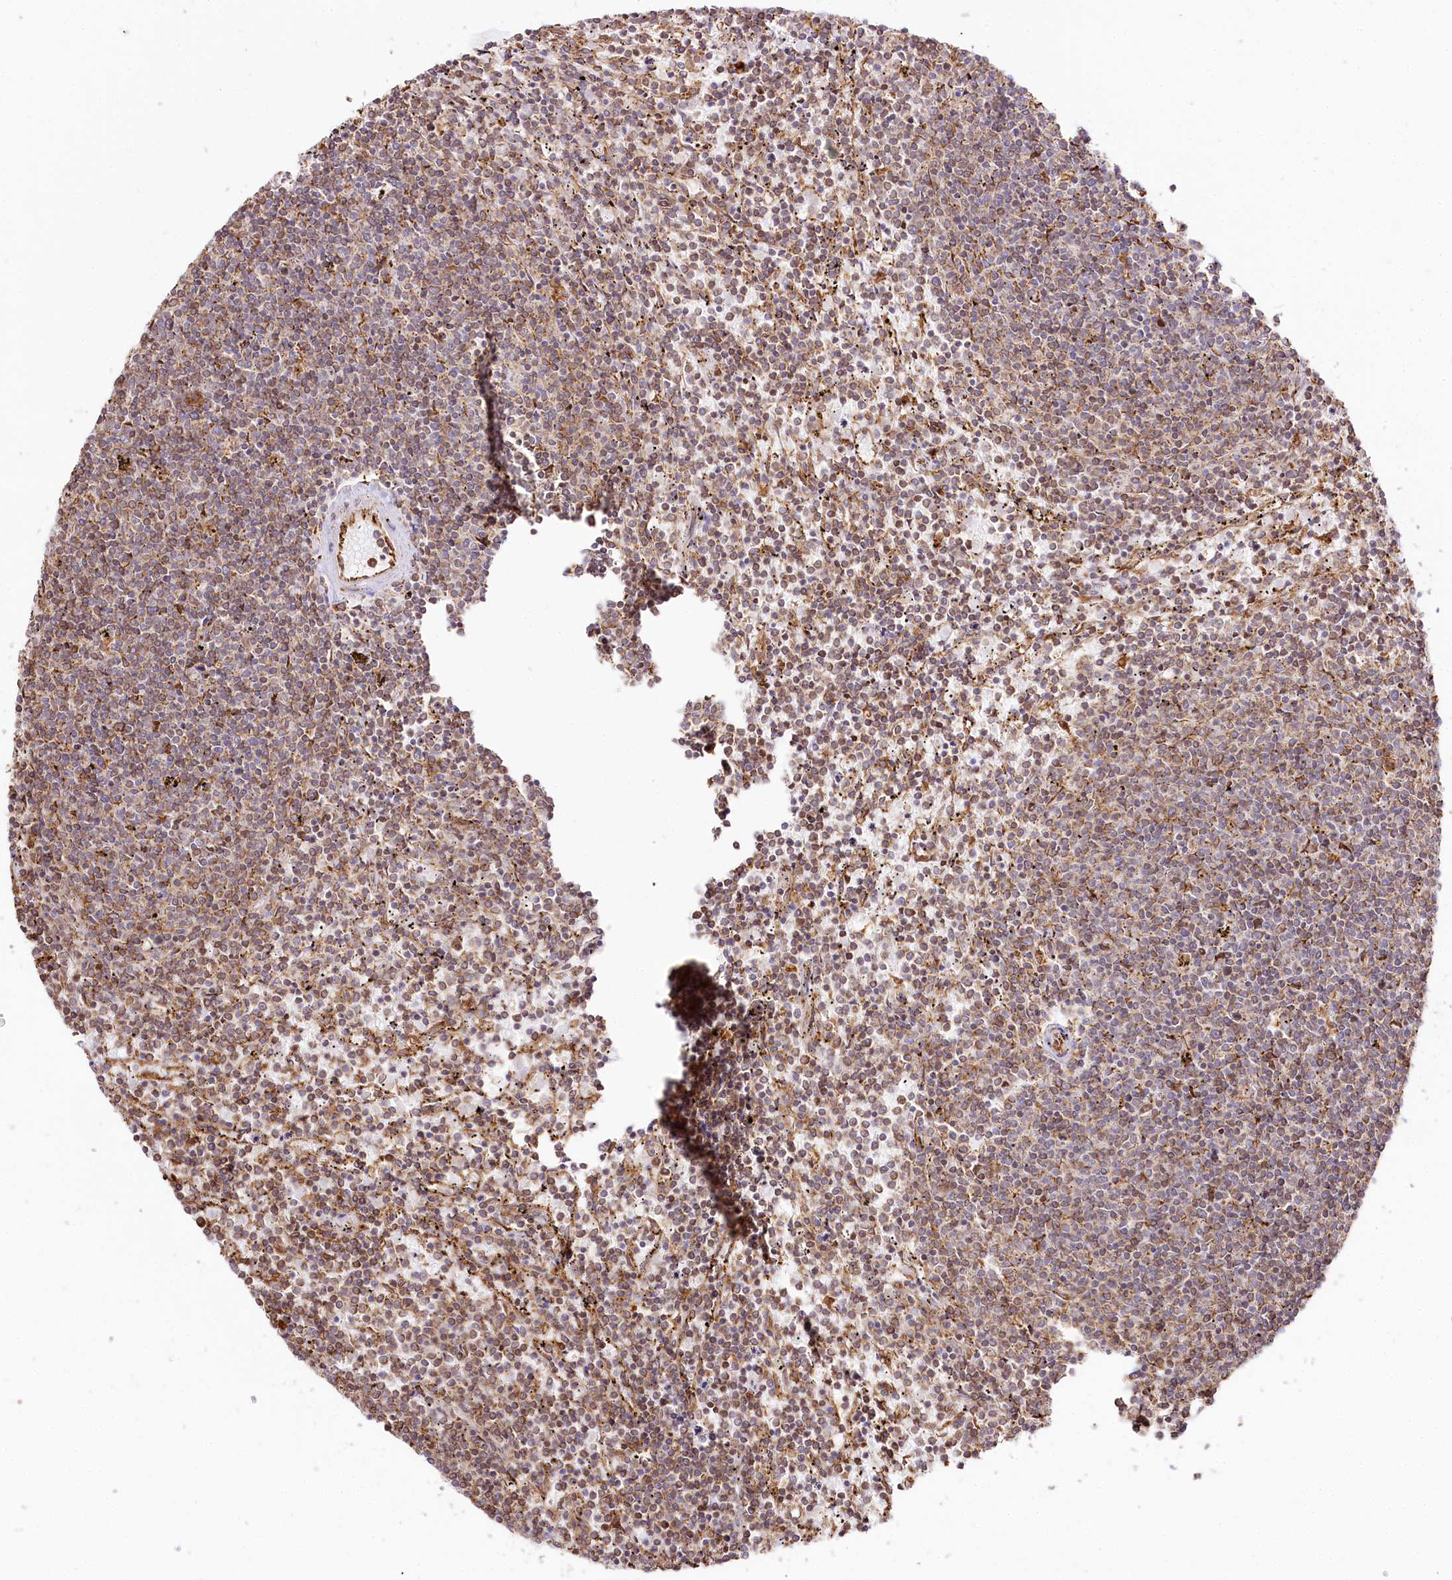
{"staining": {"intensity": "moderate", "quantity": ">75%", "location": "cytoplasmic/membranous"}, "tissue": "lymphoma", "cell_type": "Tumor cells", "image_type": "cancer", "snomed": [{"axis": "morphology", "description": "Malignant lymphoma, non-Hodgkin's type, Low grade"}, {"axis": "topography", "description": "Spleen"}], "caption": "This is an image of immunohistochemistry staining of malignant lymphoma, non-Hodgkin's type (low-grade), which shows moderate expression in the cytoplasmic/membranous of tumor cells.", "gene": "CNPY2", "patient": {"sex": "female", "age": 50}}